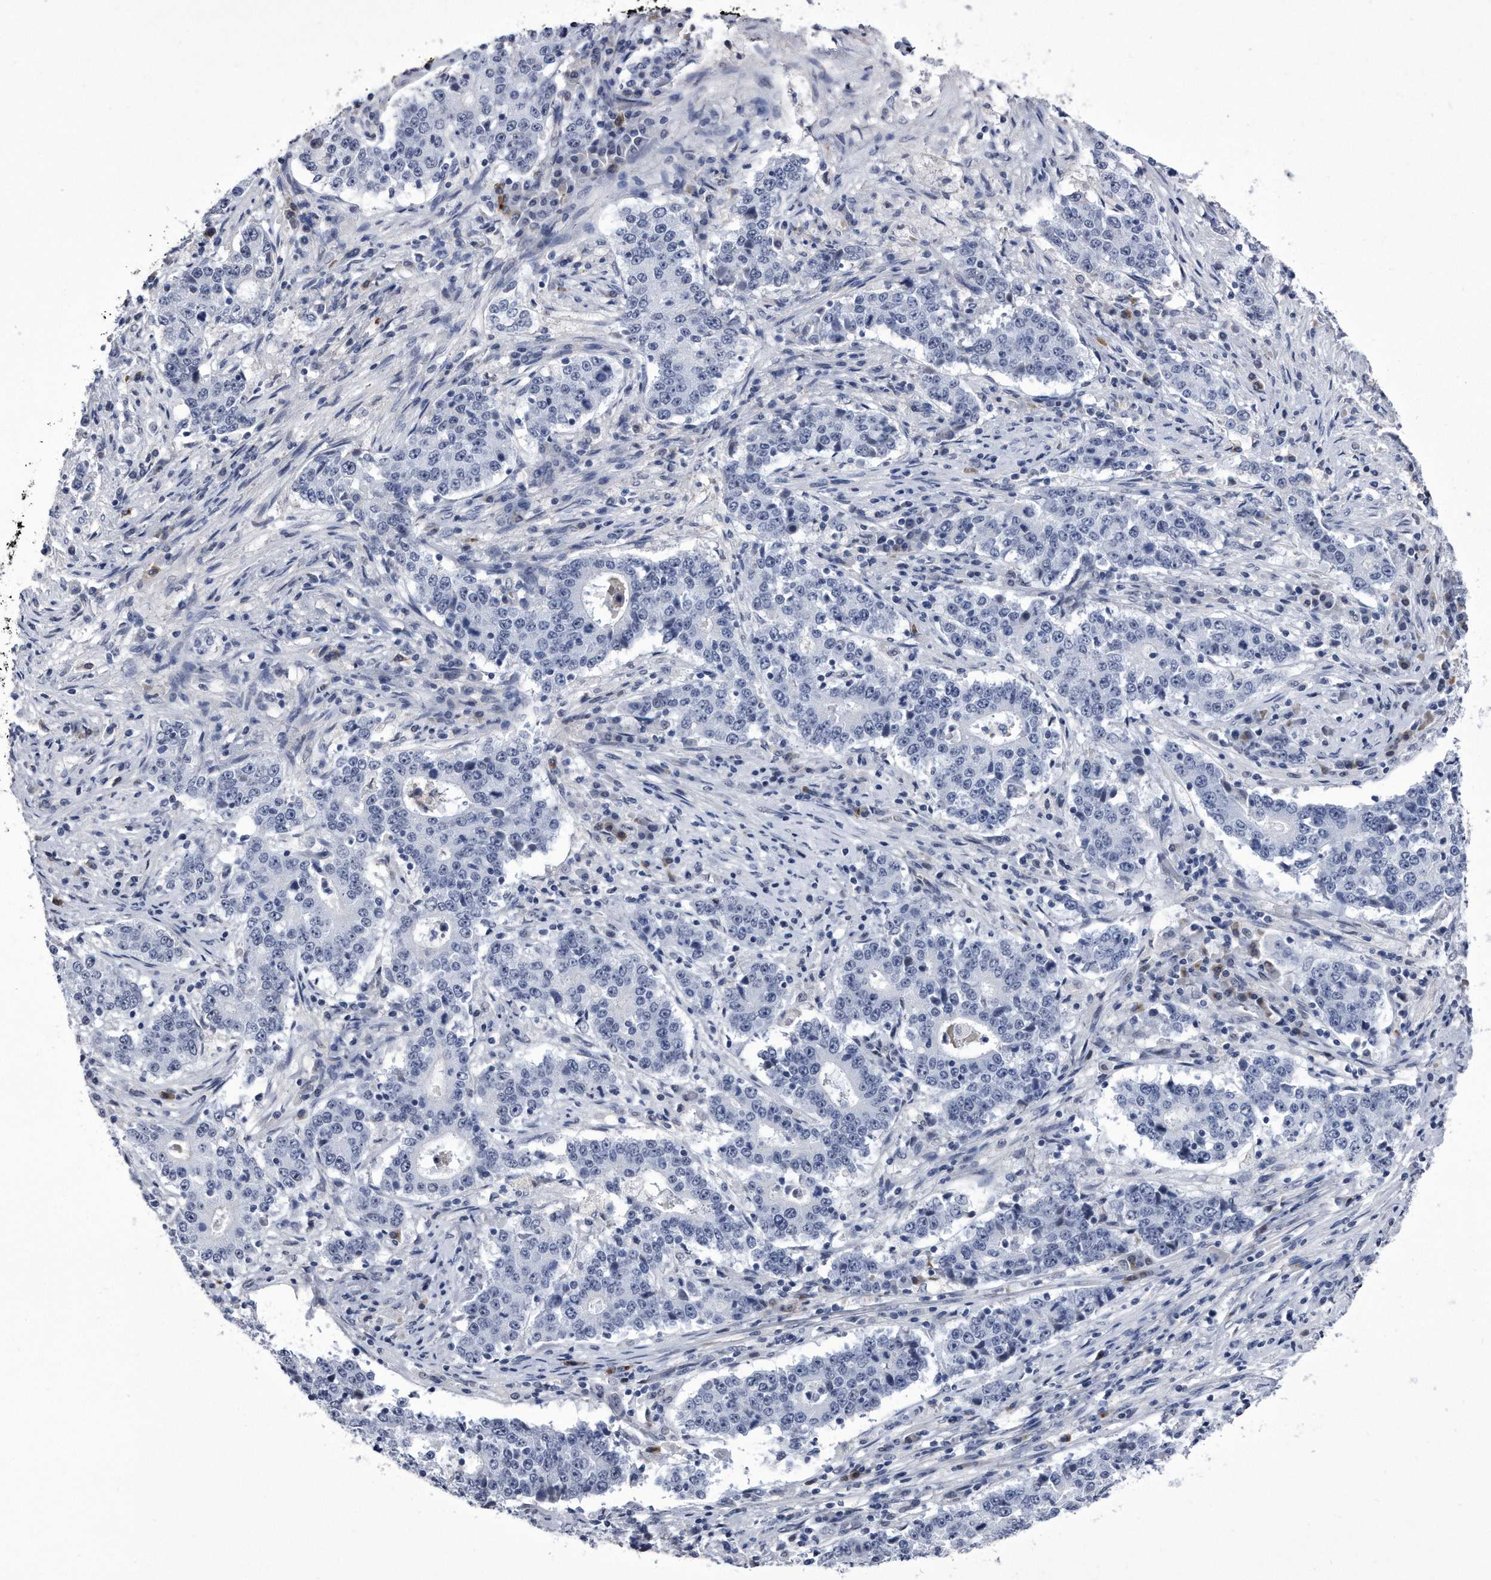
{"staining": {"intensity": "negative", "quantity": "none", "location": "none"}, "tissue": "stomach cancer", "cell_type": "Tumor cells", "image_type": "cancer", "snomed": [{"axis": "morphology", "description": "Adenocarcinoma, NOS"}, {"axis": "topography", "description": "Stomach"}], "caption": "Adenocarcinoma (stomach) was stained to show a protein in brown. There is no significant positivity in tumor cells.", "gene": "KCTD8", "patient": {"sex": "male", "age": 59}}